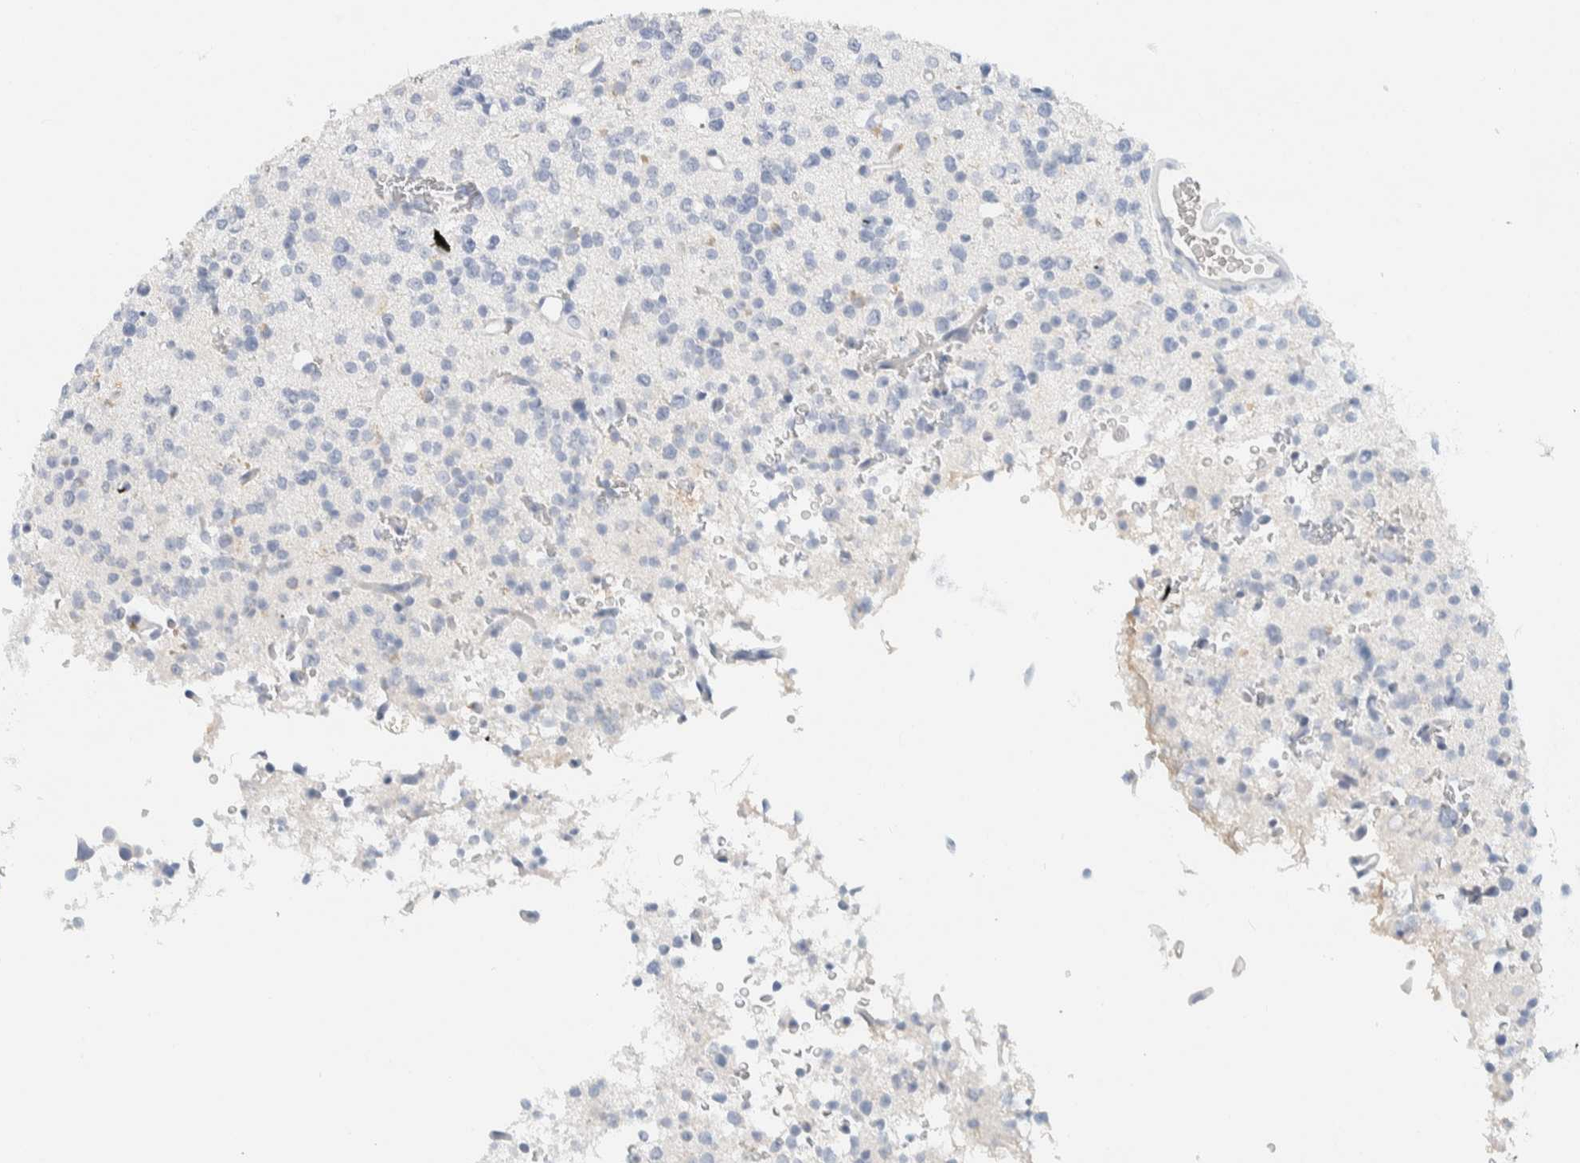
{"staining": {"intensity": "negative", "quantity": "none", "location": "none"}, "tissue": "glioma", "cell_type": "Tumor cells", "image_type": "cancer", "snomed": [{"axis": "morphology", "description": "Glioma, malignant, High grade"}, {"axis": "topography", "description": "Brain"}], "caption": "High magnification brightfield microscopy of high-grade glioma (malignant) stained with DAB (3,3'-diaminobenzidine) (brown) and counterstained with hematoxylin (blue): tumor cells show no significant expression.", "gene": "ALOX12B", "patient": {"sex": "female", "age": 62}}